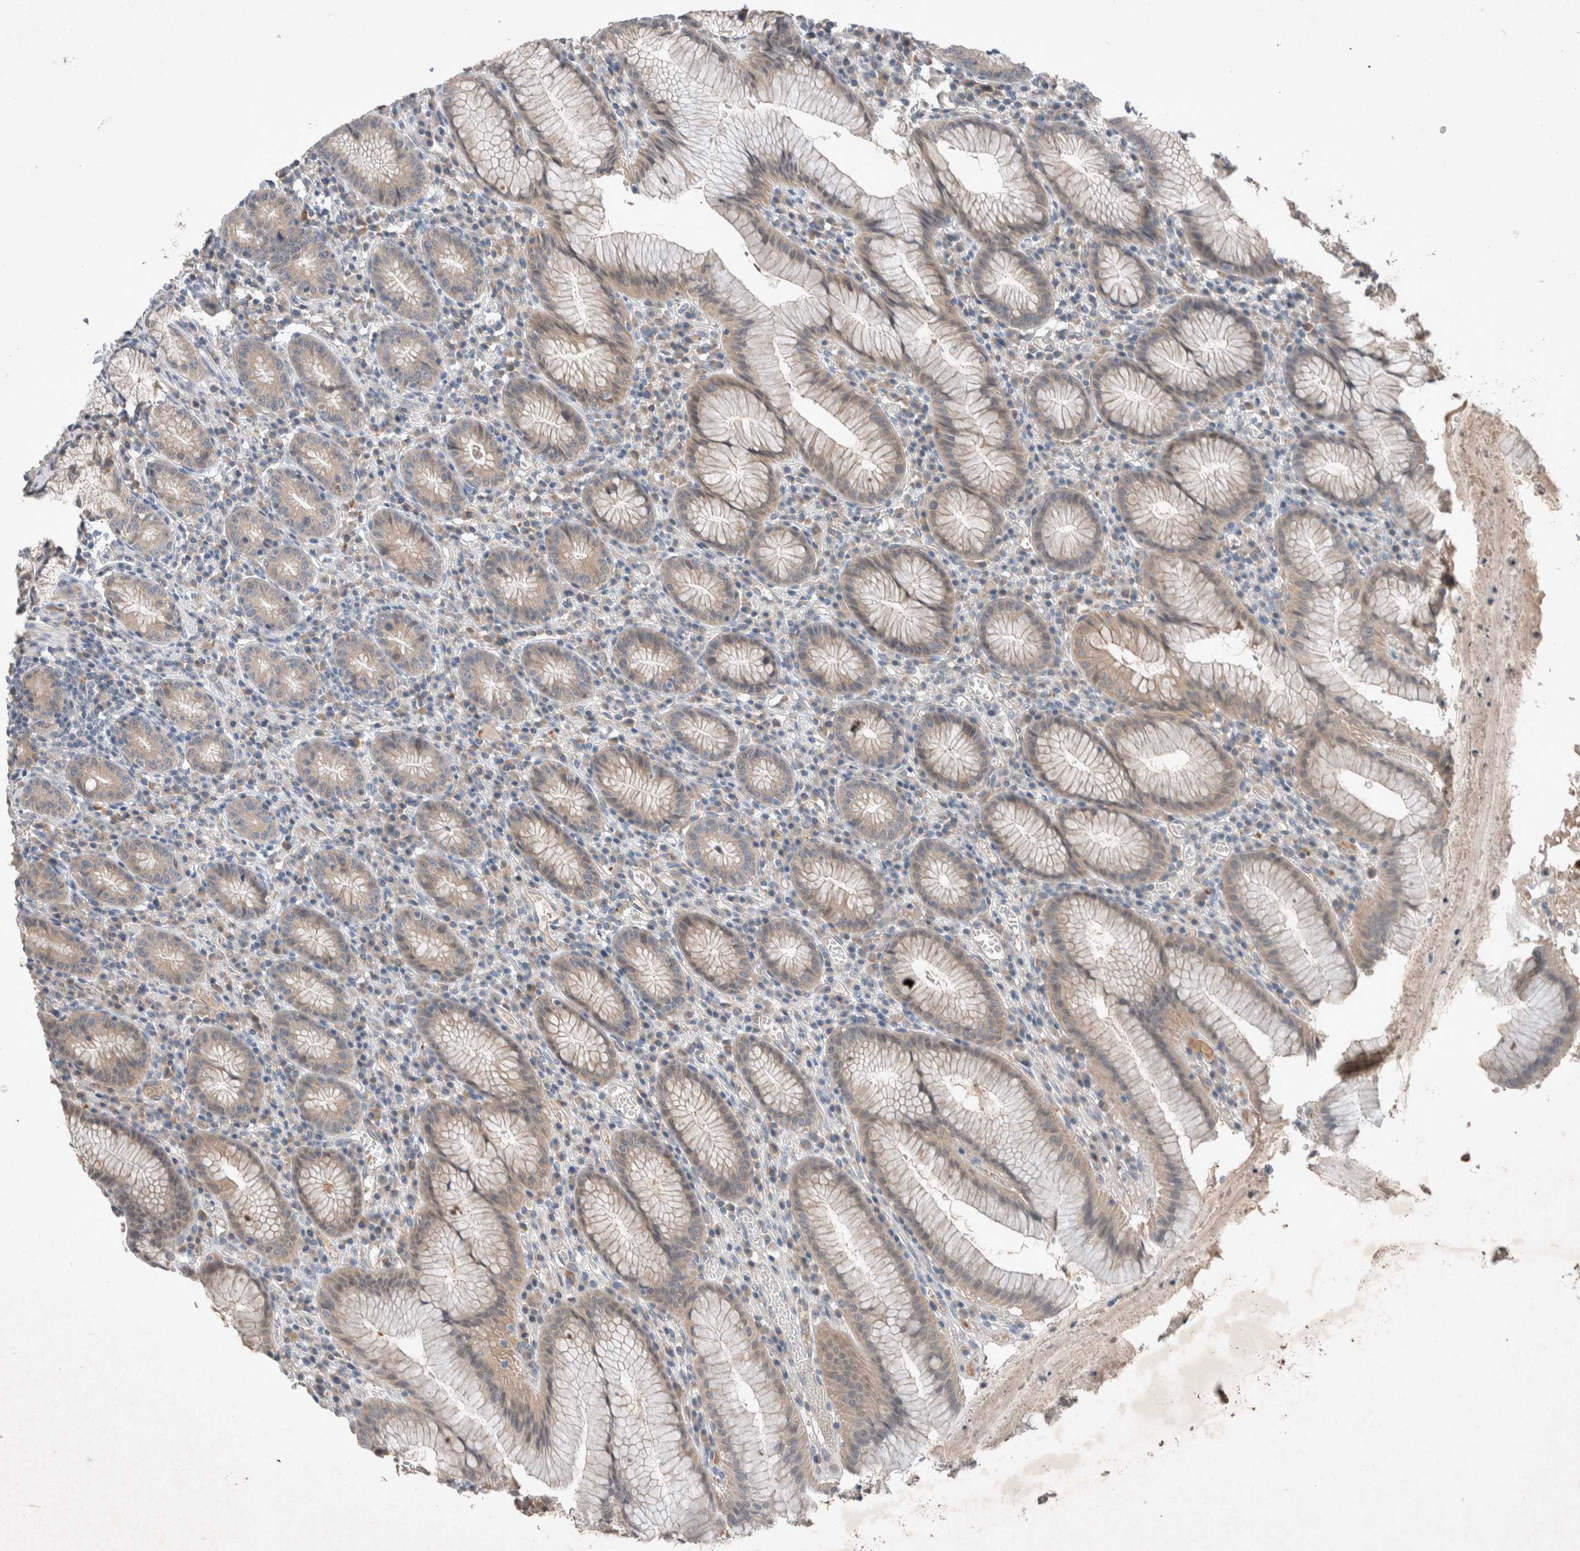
{"staining": {"intensity": "moderate", "quantity": "25%-75%", "location": "cytoplasmic/membranous"}, "tissue": "stomach", "cell_type": "Glandular cells", "image_type": "normal", "snomed": [{"axis": "morphology", "description": "Normal tissue, NOS"}, {"axis": "topography", "description": "Stomach"}], "caption": "IHC of normal human stomach exhibits medium levels of moderate cytoplasmic/membranous positivity in about 25%-75% of glandular cells. (DAB (3,3'-diaminobenzidine) IHC, brown staining for protein, blue staining for nuclei).", "gene": "UGCG", "patient": {"sex": "male", "age": 55}}